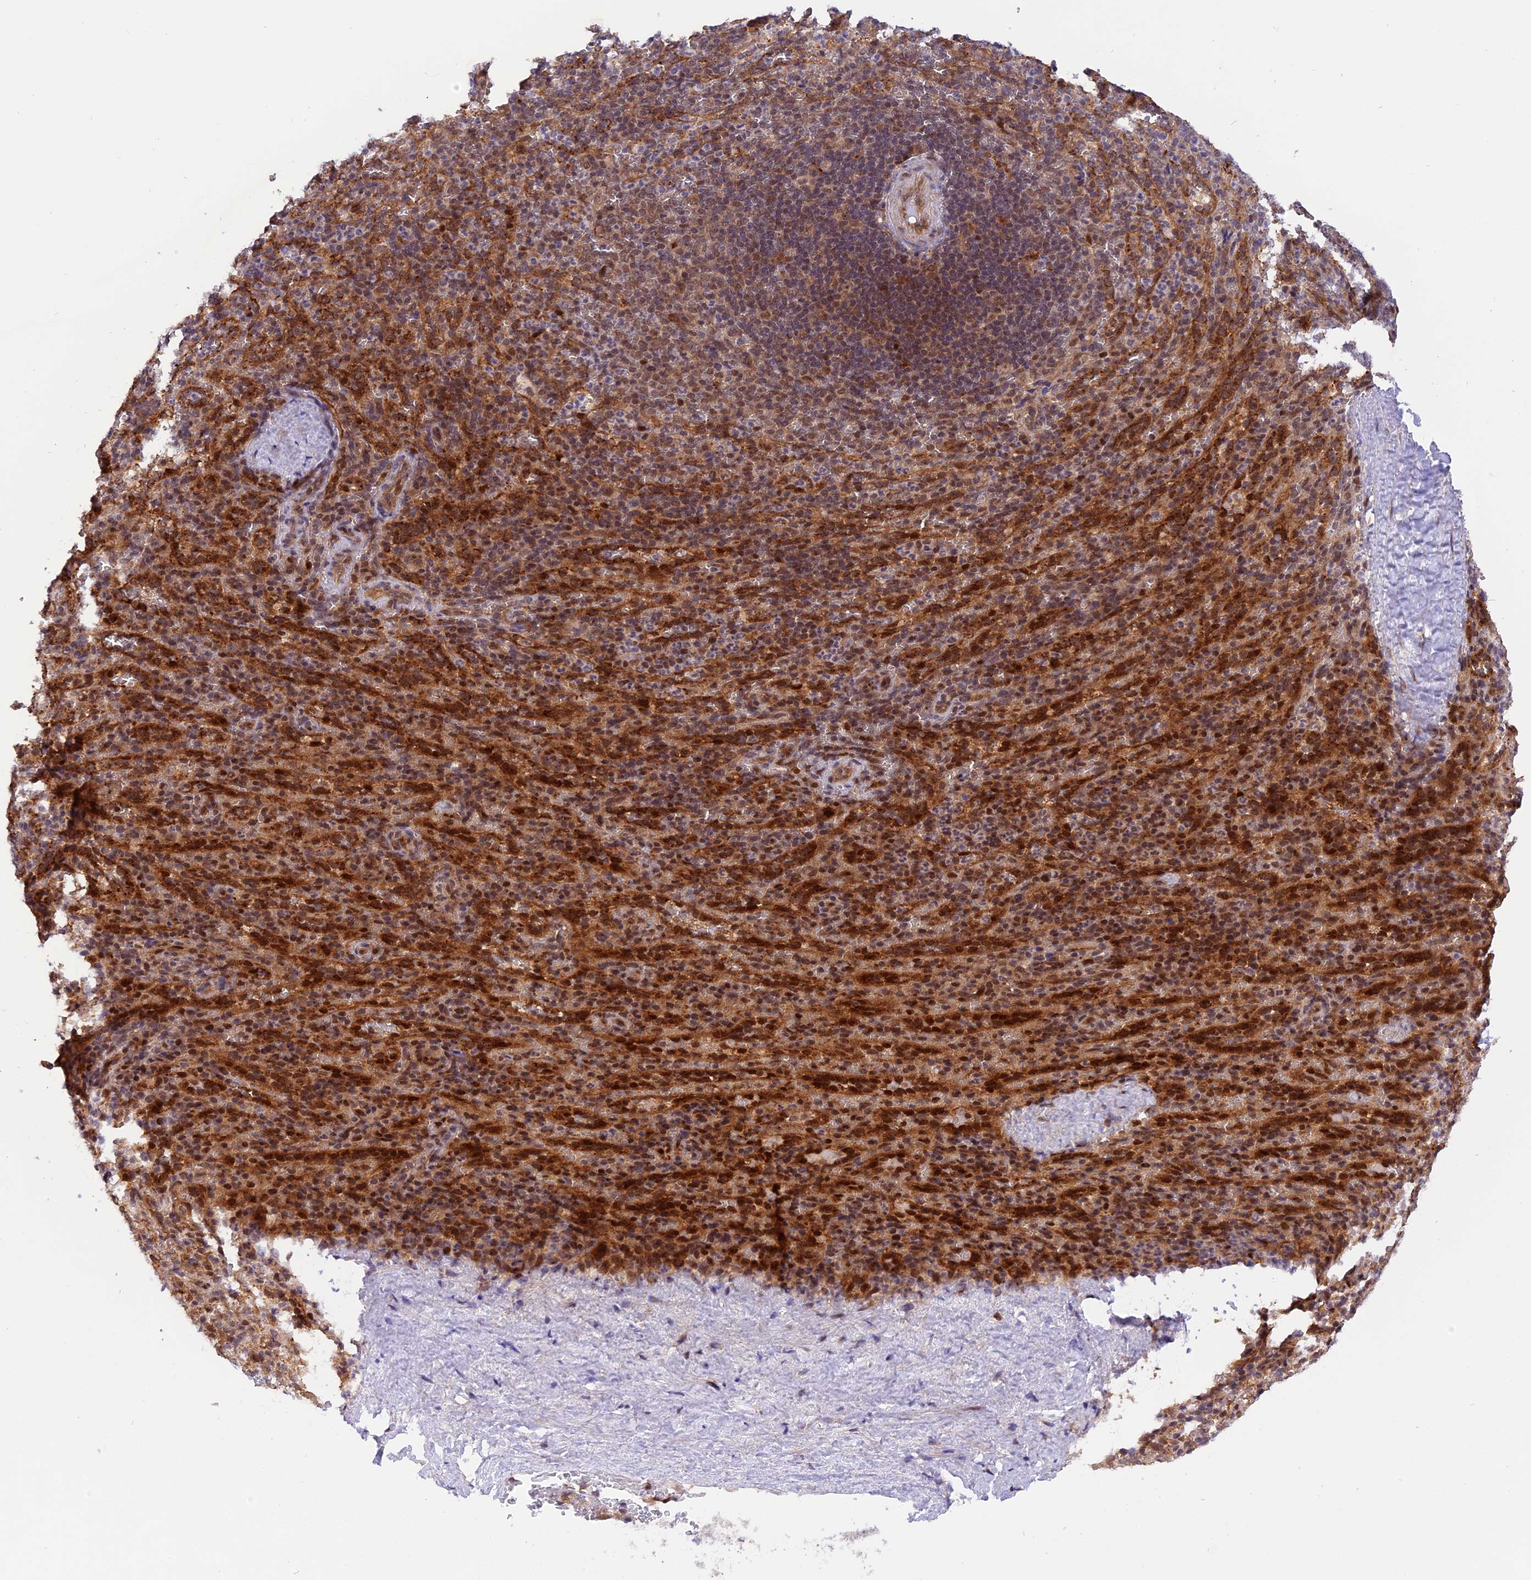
{"staining": {"intensity": "moderate", "quantity": "25%-75%", "location": "cytoplasmic/membranous,nuclear"}, "tissue": "spleen", "cell_type": "Cells in red pulp", "image_type": "normal", "snomed": [{"axis": "morphology", "description": "Normal tissue, NOS"}, {"axis": "topography", "description": "Spleen"}], "caption": "Moderate cytoplasmic/membranous,nuclear expression is appreciated in approximately 25%-75% of cells in red pulp in unremarkable spleen. The protein is shown in brown color, while the nuclei are stained blue.", "gene": "SAMD4A", "patient": {"sex": "female", "age": 21}}